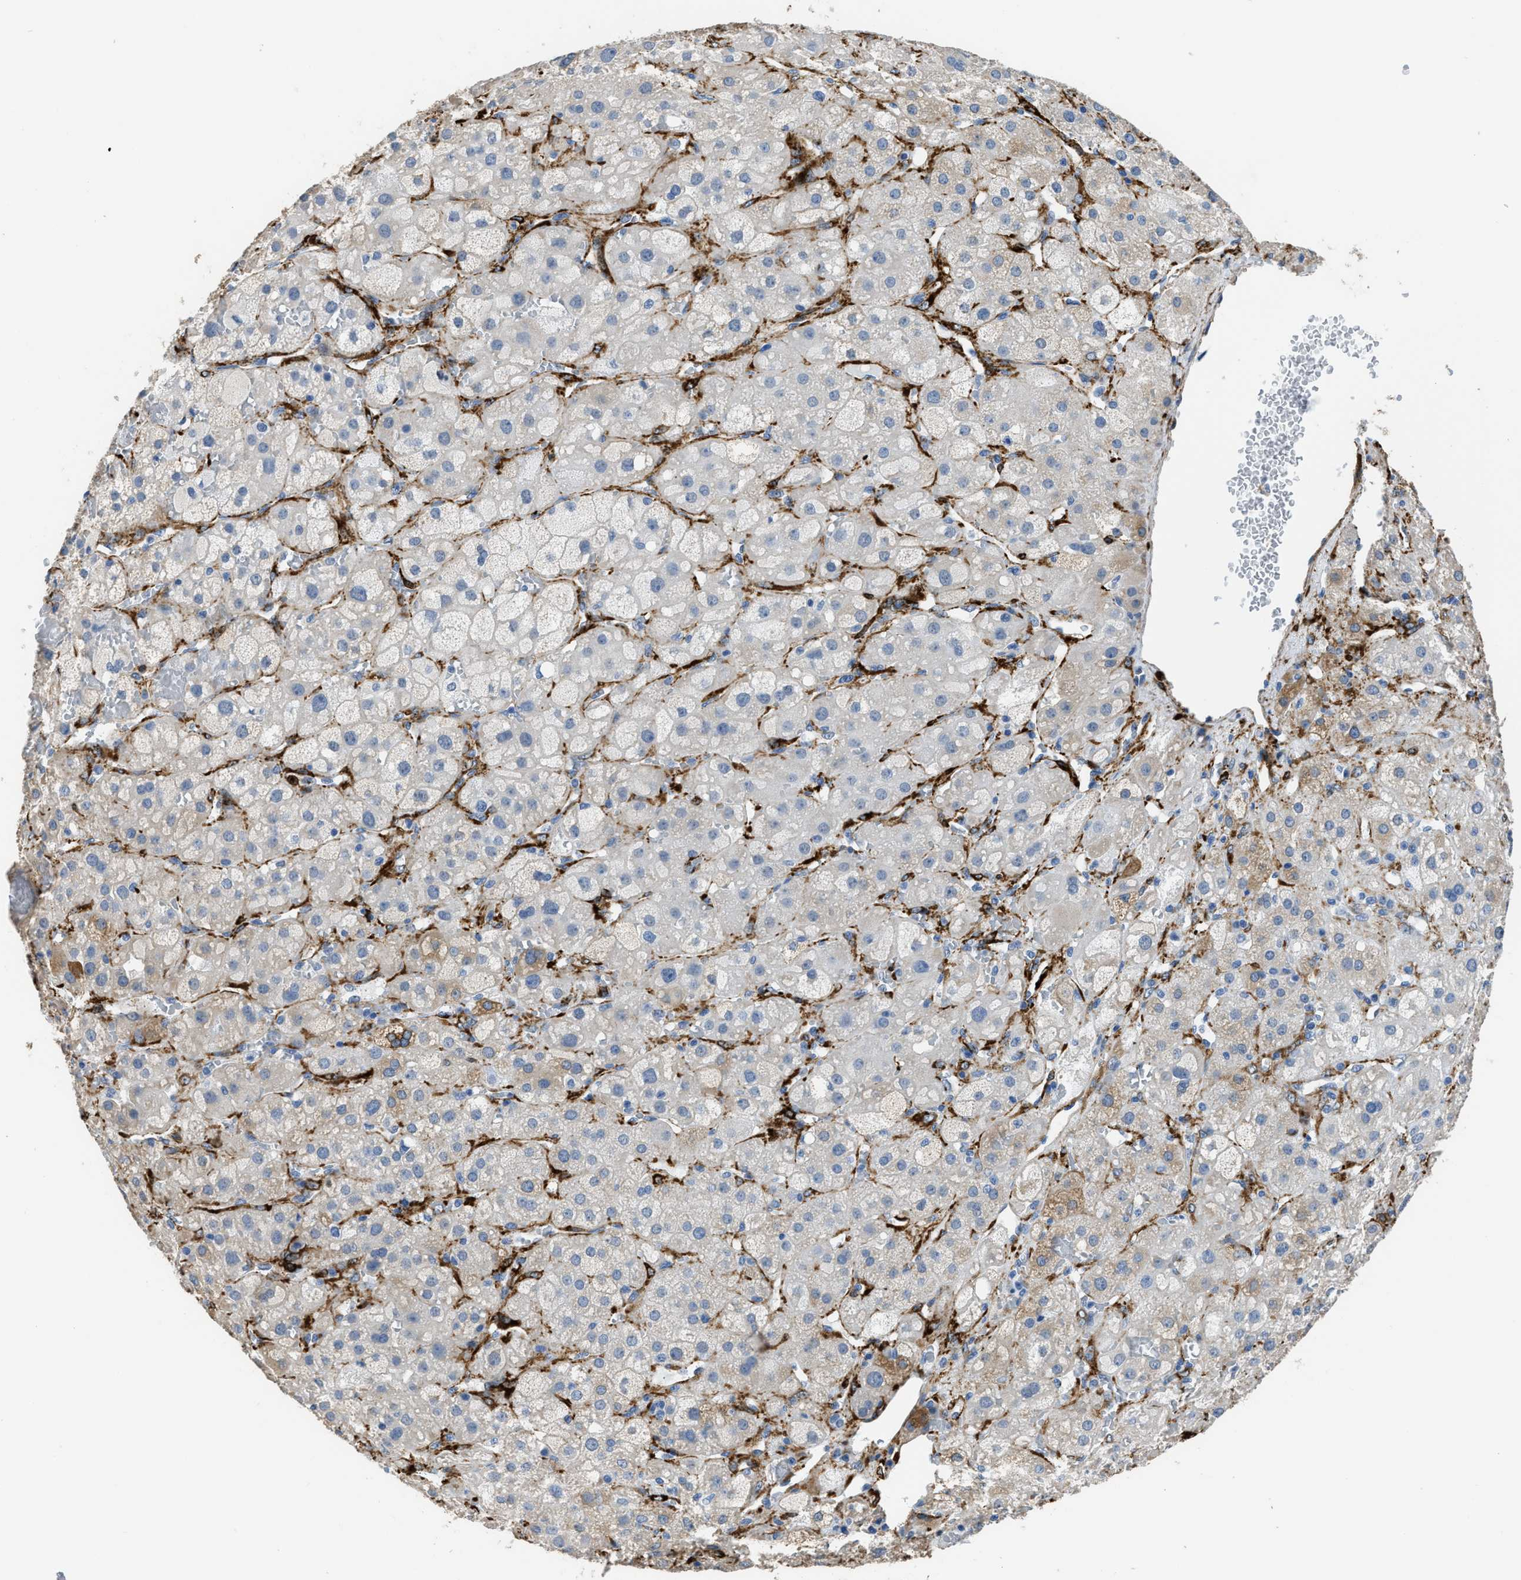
{"staining": {"intensity": "moderate", "quantity": "<25%", "location": "cytoplasmic/membranous"}, "tissue": "adrenal gland", "cell_type": "Glandular cells", "image_type": "normal", "snomed": [{"axis": "morphology", "description": "Normal tissue, NOS"}, {"axis": "topography", "description": "Adrenal gland"}], "caption": "IHC of unremarkable adrenal gland reveals low levels of moderate cytoplasmic/membranous expression in about <25% of glandular cells. The protein is stained brown, and the nuclei are stained in blue (DAB (3,3'-diaminobenzidine) IHC with brightfield microscopy, high magnification).", "gene": "ZSWIM5", "patient": {"sex": "female", "age": 47}}